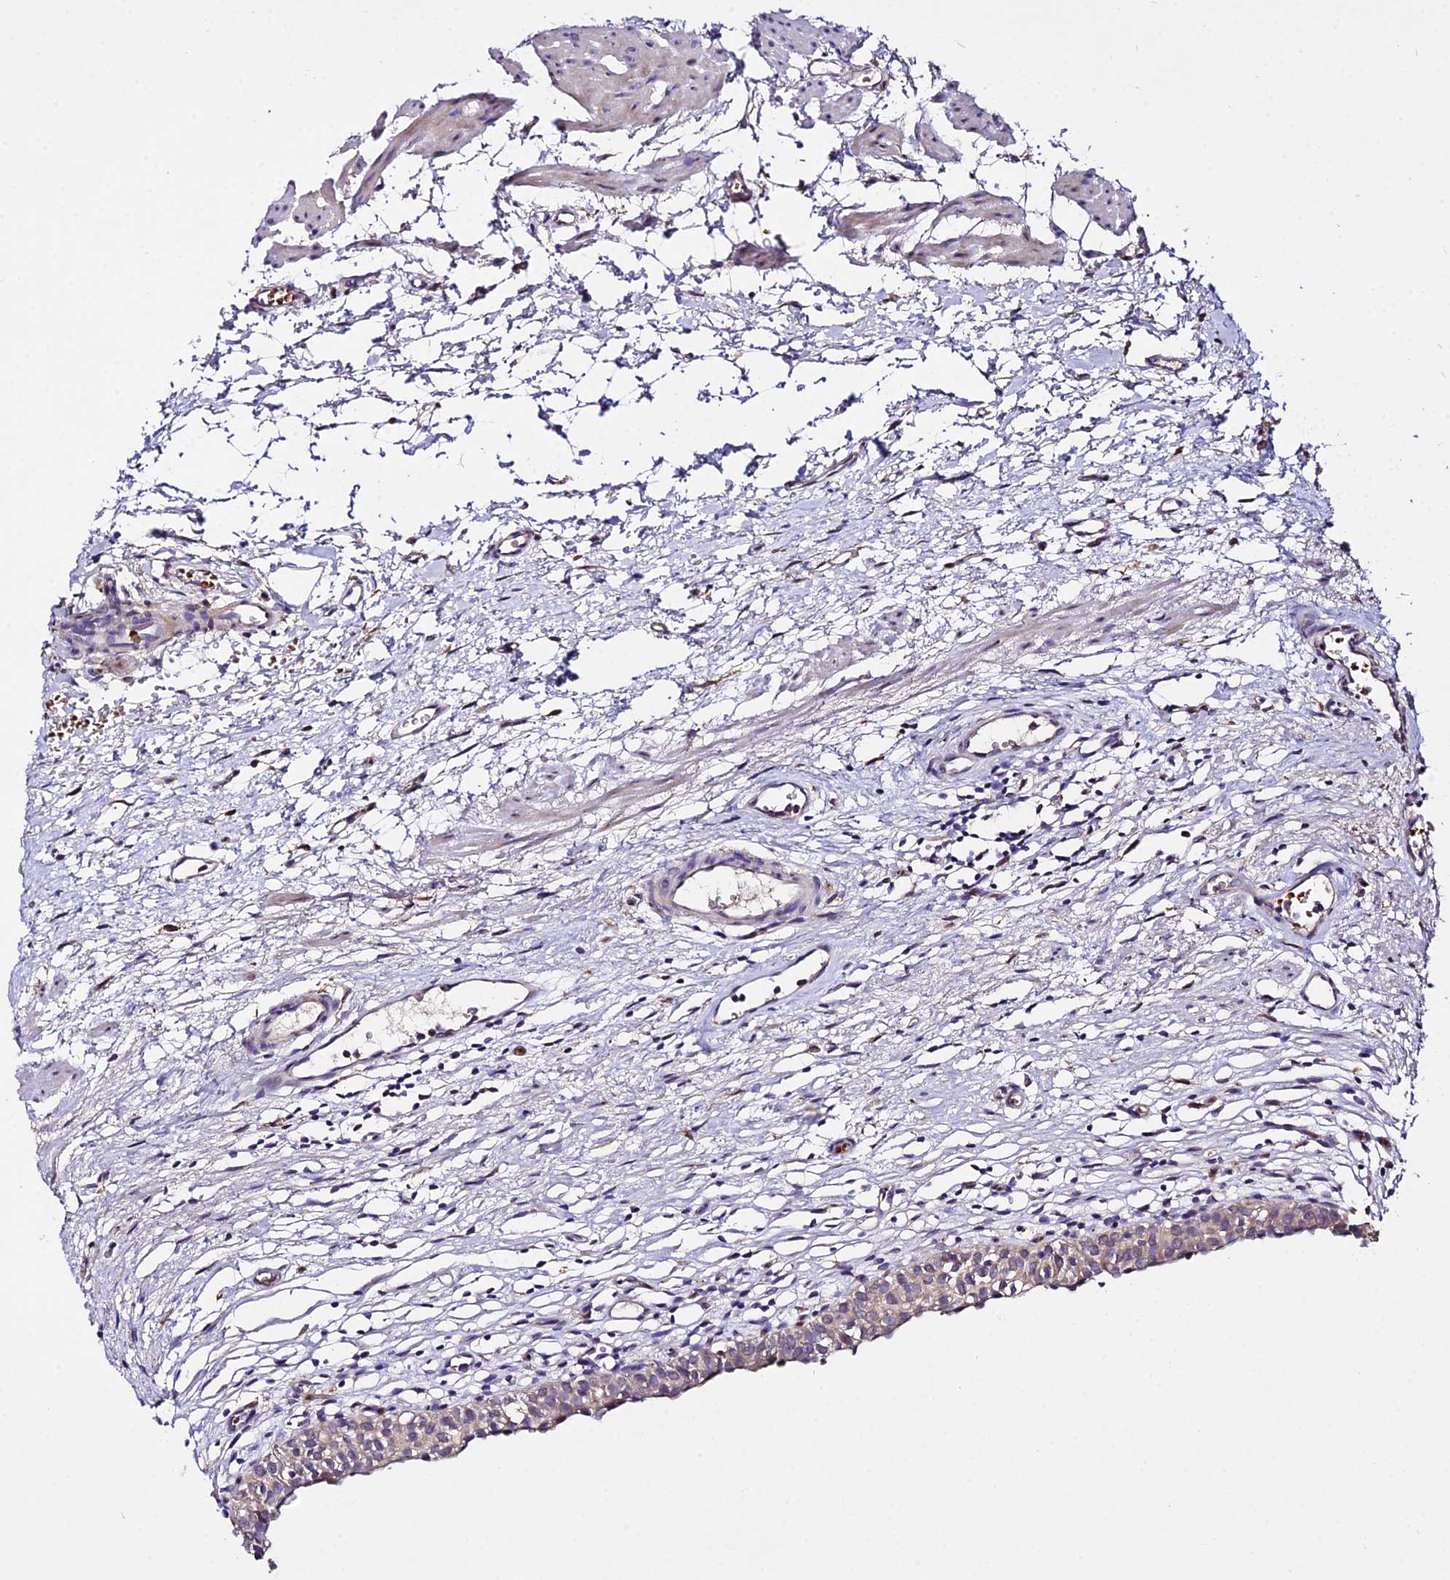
{"staining": {"intensity": "weak", "quantity": "25%-75%", "location": "cytoplasmic/membranous"}, "tissue": "urinary bladder", "cell_type": "Urothelial cells", "image_type": "normal", "snomed": [{"axis": "morphology", "description": "Normal tissue, NOS"}, {"axis": "morphology", "description": "Urothelial carcinoma, High grade"}, {"axis": "topography", "description": "Urinary bladder"}], "caption": "Urothelial cells reveal weak cytoplasmic/membranous positivity in approximately 25%-75% of cells in unremarkable urinary bladder. (Brightfield microscopy of DAB IHC at high magnification).", "gene": "WDR5B", "patient": {"sex": "female", "age": 60}}